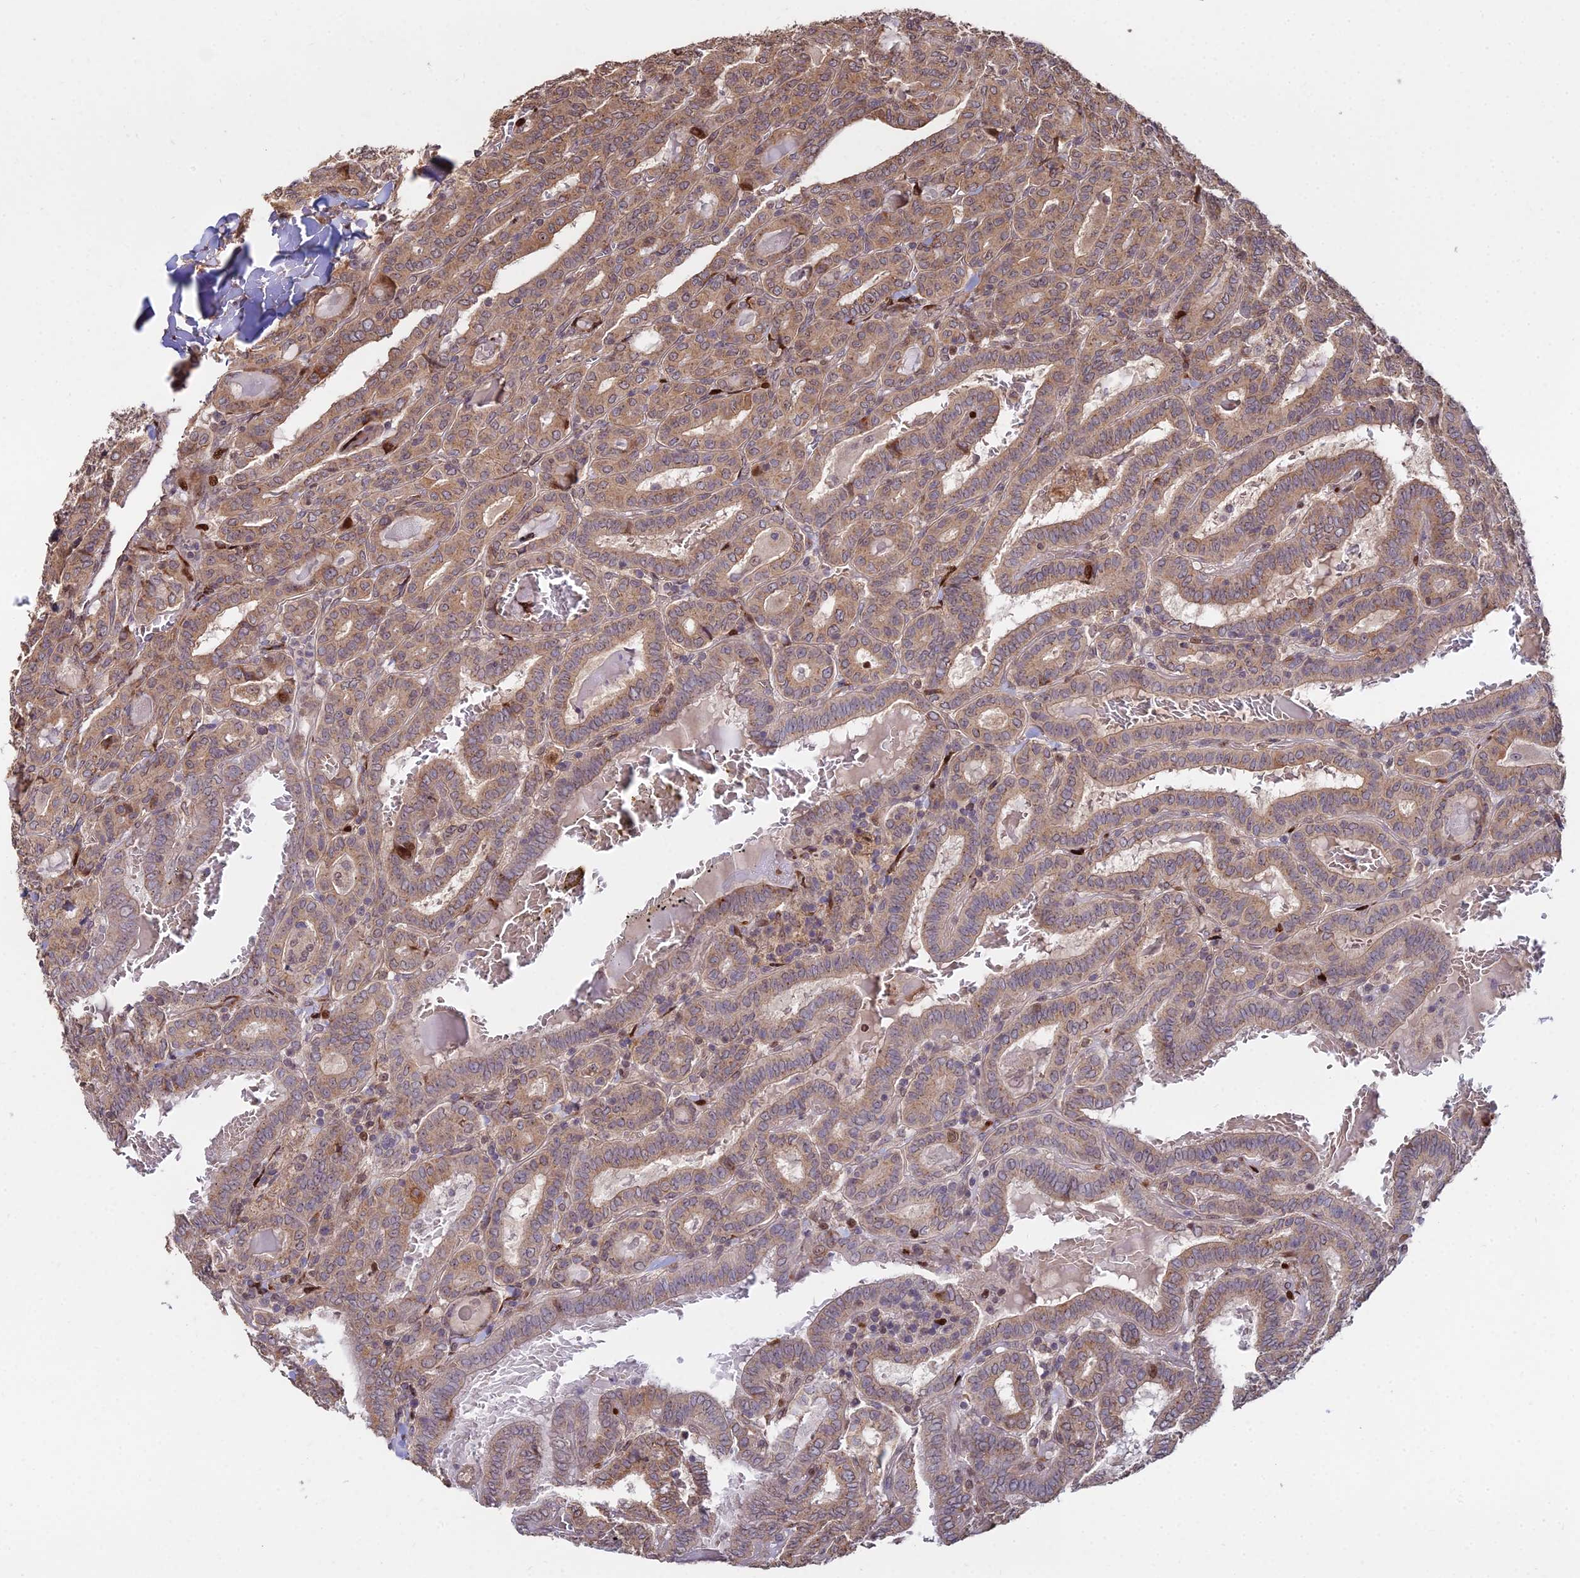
{"staining": {"intensity": "moderate", "quantity": ">75%", "location": "cytoplasmic/membranous"}, "tissue": "thyroid cancer", "cell_type": "Tumor cells", "image_type": "cancer", "snomed": [{"axis": "morphology", "description": "Papillary adenocarcinoma, NOS"}, {"axis": "topography", "description": "Thyroid gland"}], "caption": "A brown stain highlights moderate cytoplasmic/membranous staining of a protein in thyroid papillary adenocarcinoma tumor cells.", "gene": "RBMS2", "patient": {"sex": "female", "age": 72}}